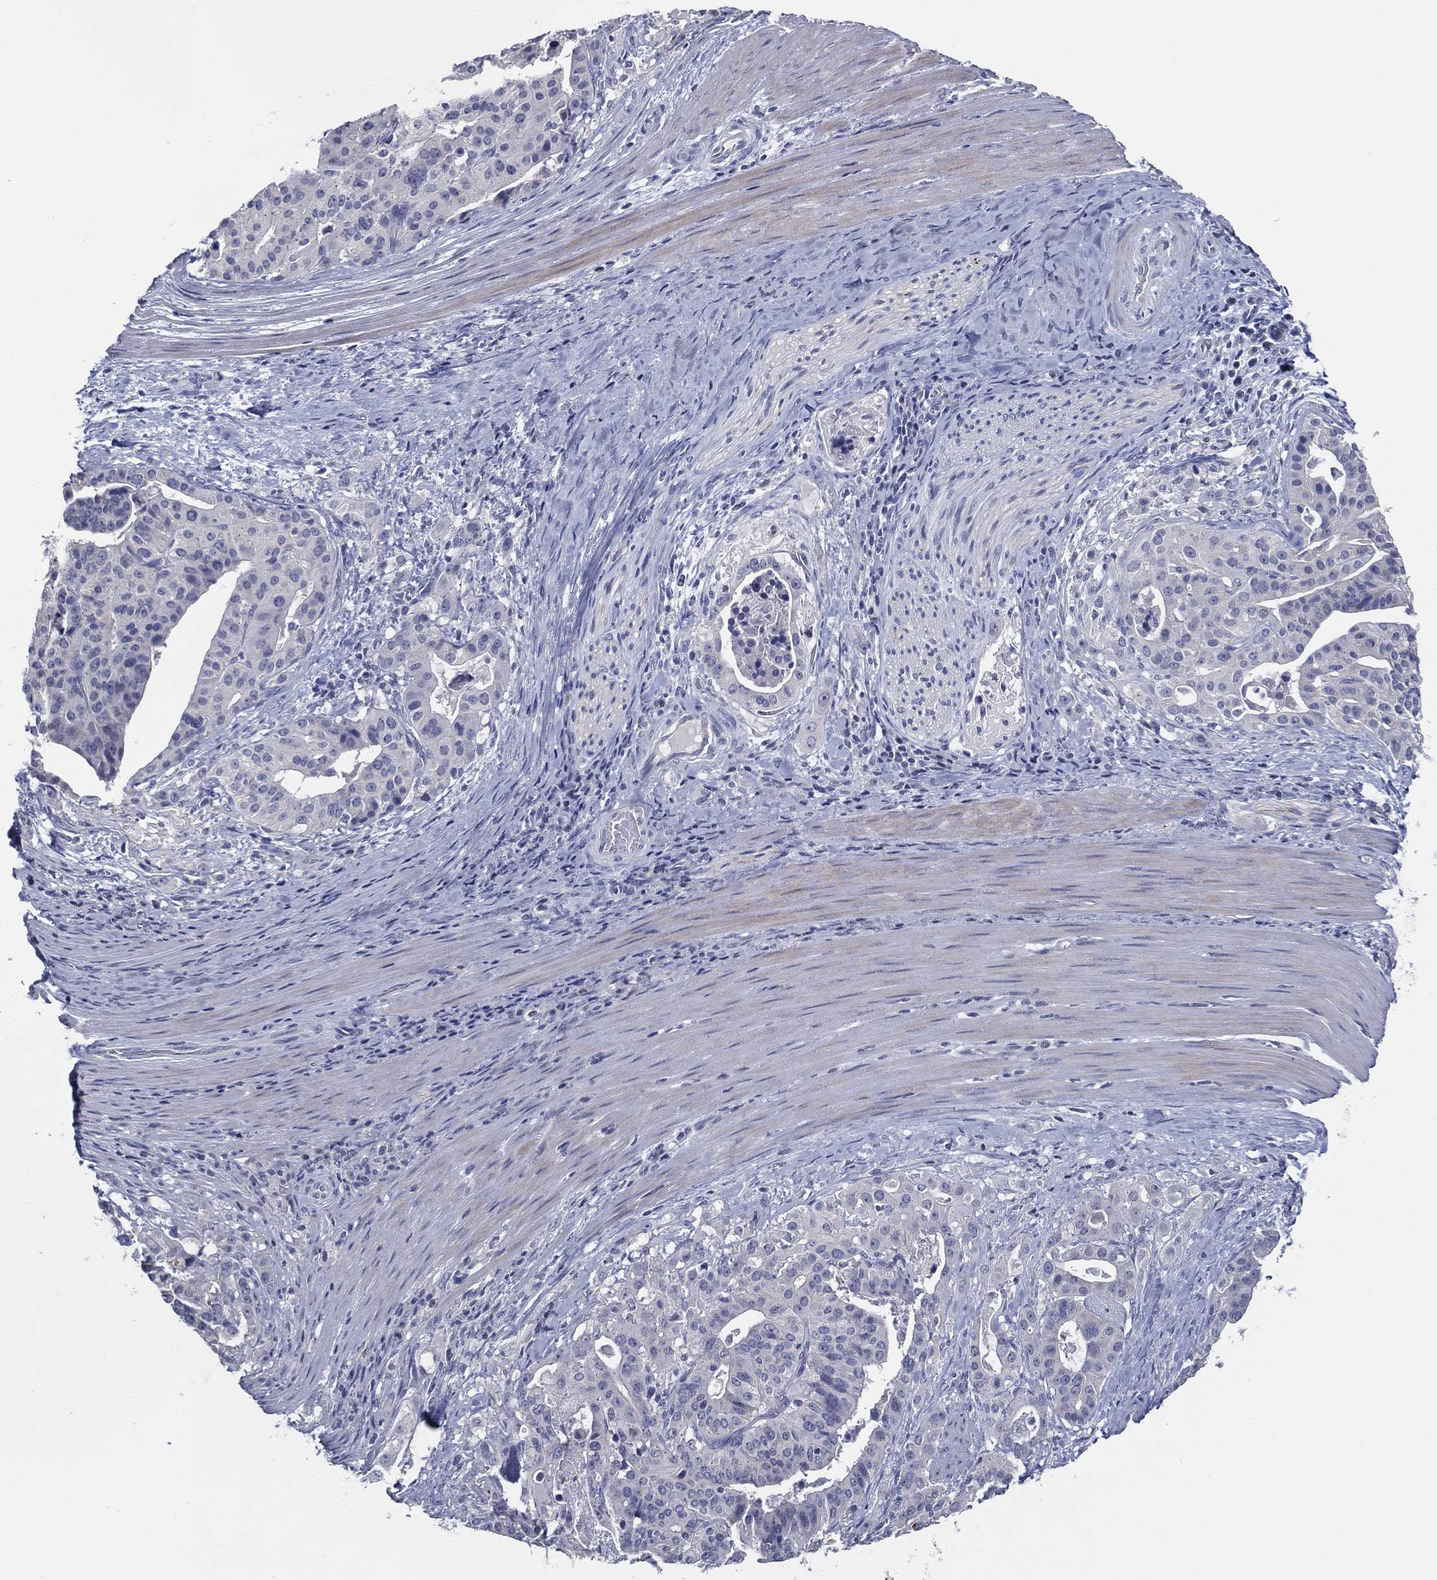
{"staining": {"intensity": "negative", "quantity": "none", "location": "none"}, "tissue": "stomach cancer", "cell_type": "Tumor cells", "image_type": "cancer", "snomed": [{"axis": "morphology", "description": "Adenocarcinoma, NOS"}, {"axis": "topography", "description": "Stomach"}], "caption": "This is an immunohistochemistry micrograph of stomach cancer. There is no expression in tumor cells.", "gene": "SLC13A4", "patient": {"sex": "male", "age": 48}}